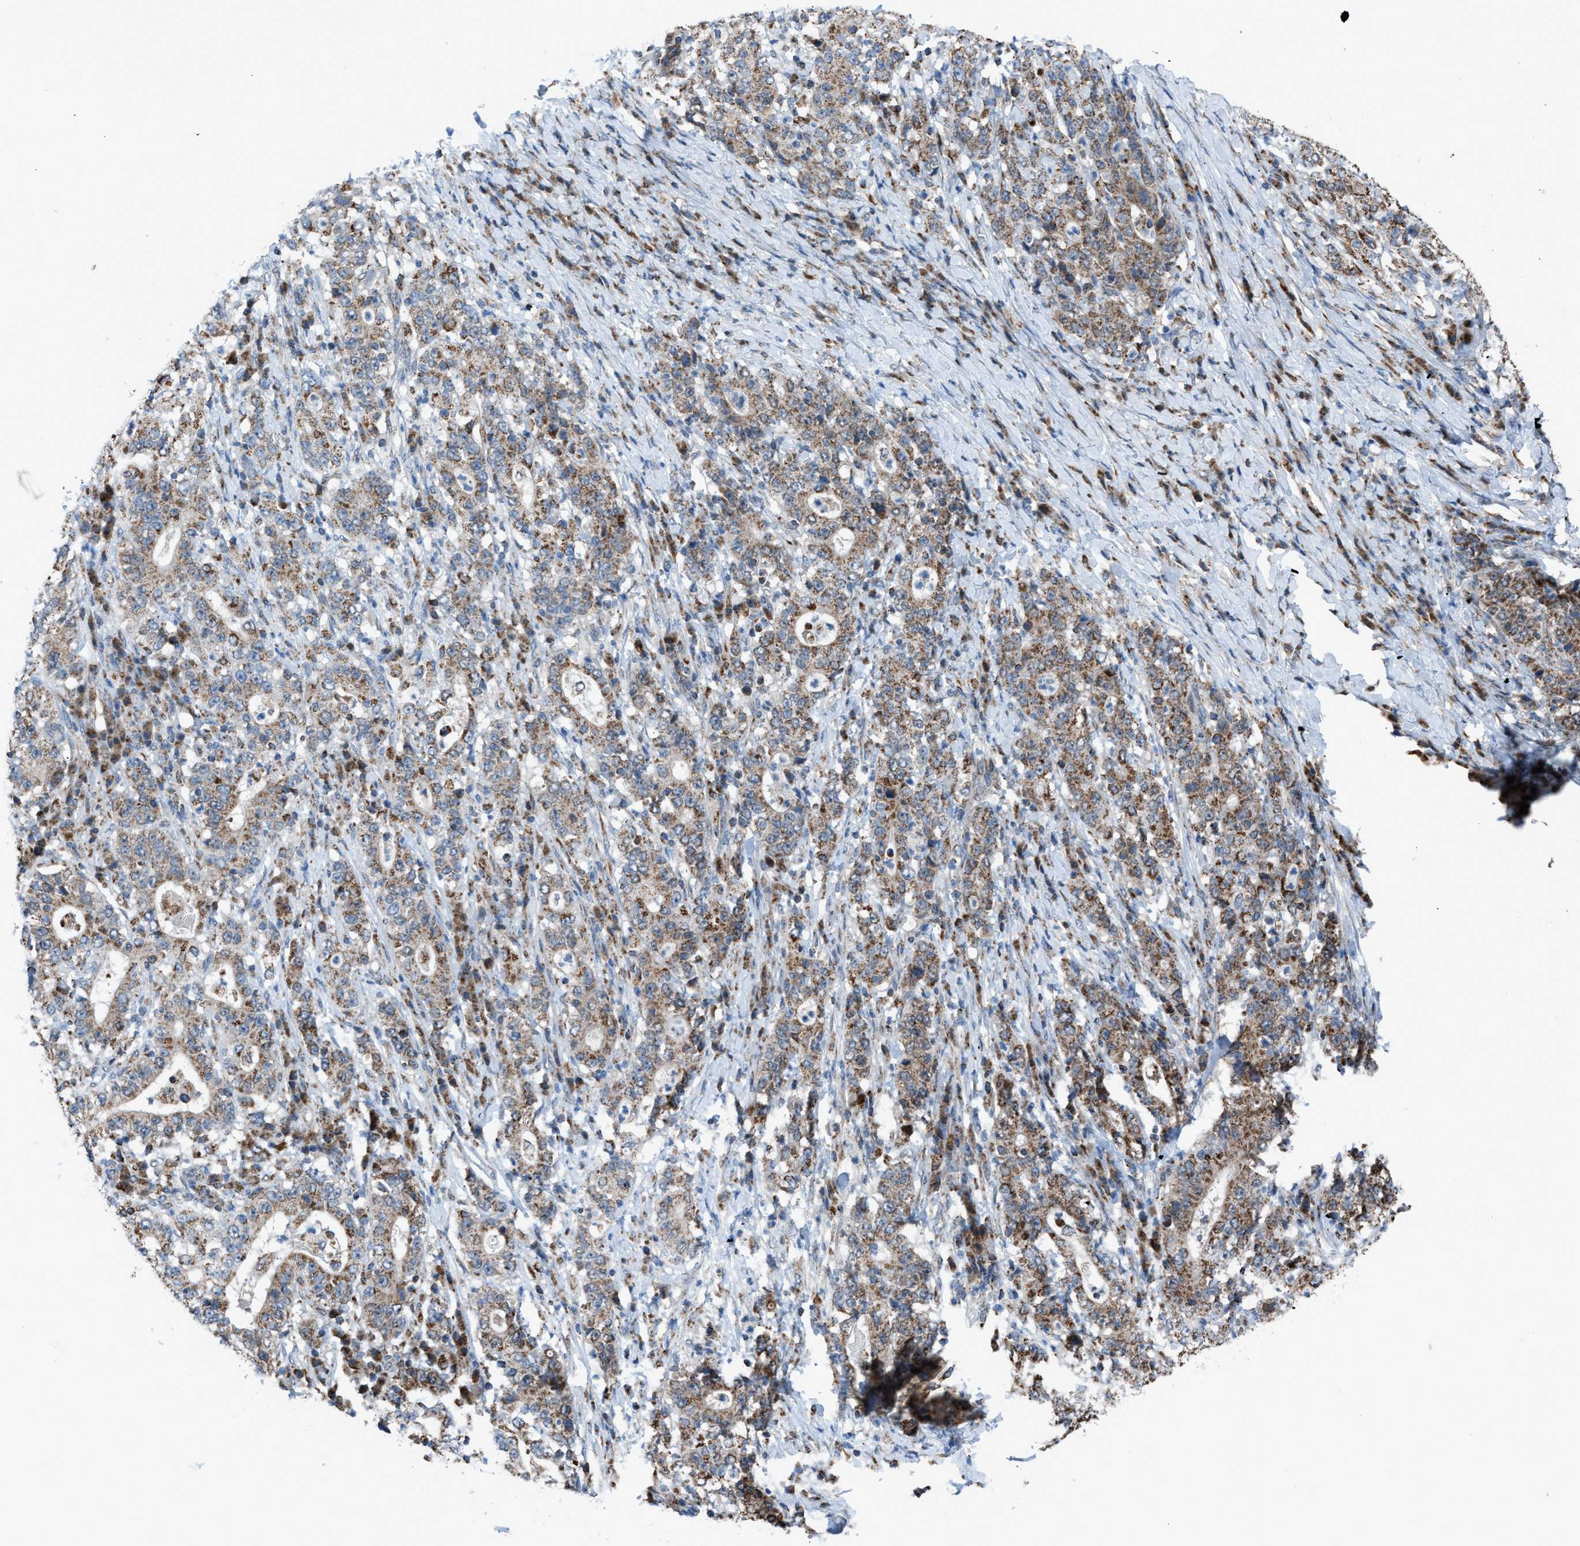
{"staining": {"intensity": "moderate", "quantity": ">75%", "location": "cytoplasmic/membranous"}, "tissue": "stomach cancer", "cell_type": "Tumor cells", "image_type": "cancer", "snomed": [{"axis": "morphology", "description": "Normal tissue, NOS"}, {"axis": "morphology", "description": "Adenocarcinoma, NOS"}, {"axis": "topography", "description": "Stomach, upper"}, {"axis": "topography", "description": "Stomach"}], "caption": "Immunohistochemistry (IHC) staining of adenocarcinoma (stomach), which displays medium levels of moderate cytoplasmic/membranous expression in about >75% of tumor cells indicating moderate cytoplasmic/membranous protein staining. The staining was performed using DAB (brown) for protein detection and nuclei were counterstained in hematoxylin (blue).", "gene": "SRM", "patient": {"sex": "male", "age": 59}}